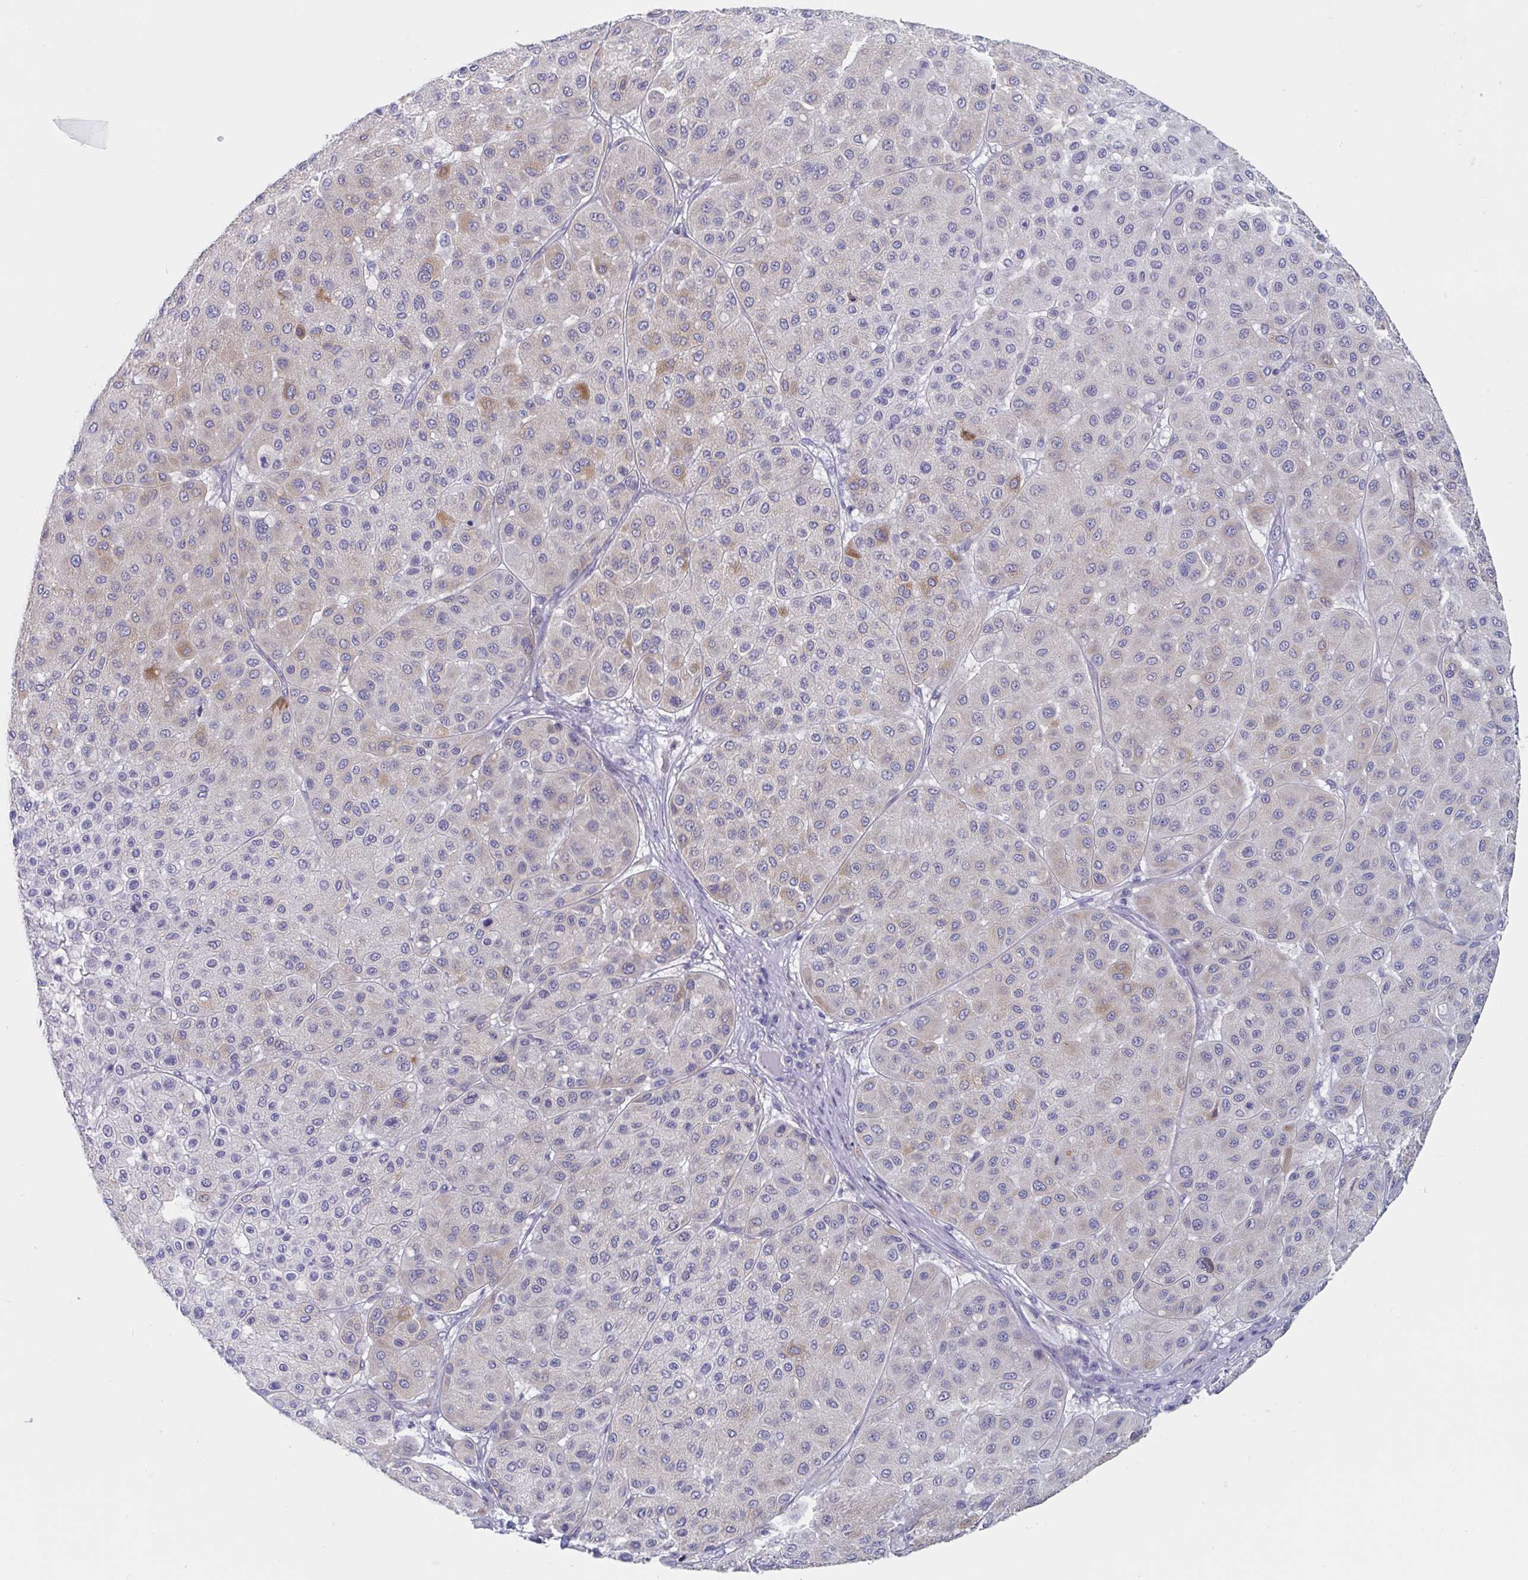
{"staining": {"intensity": "weak", "quantity": "<25%", "location": "cytoplasmic/membranous"}, "tissue": "melanoma", "cell_type": "Tumor cells", "image_type": "cancer", "snomed": [{"axis": "morphology", "description": "Malignant melanoma, Metastatic site"}, {"axis": "topography", "description": "Smooth muscle"}], "caption": "A histopathology image of human melanoma is negative for staining in tumor cells. (DAB immunohistochemistry (IHC) visualized using brightfield microscopy, high magnification).", "gene": "ABHD16A", "patient": {"sex": "male", "age": 41}}